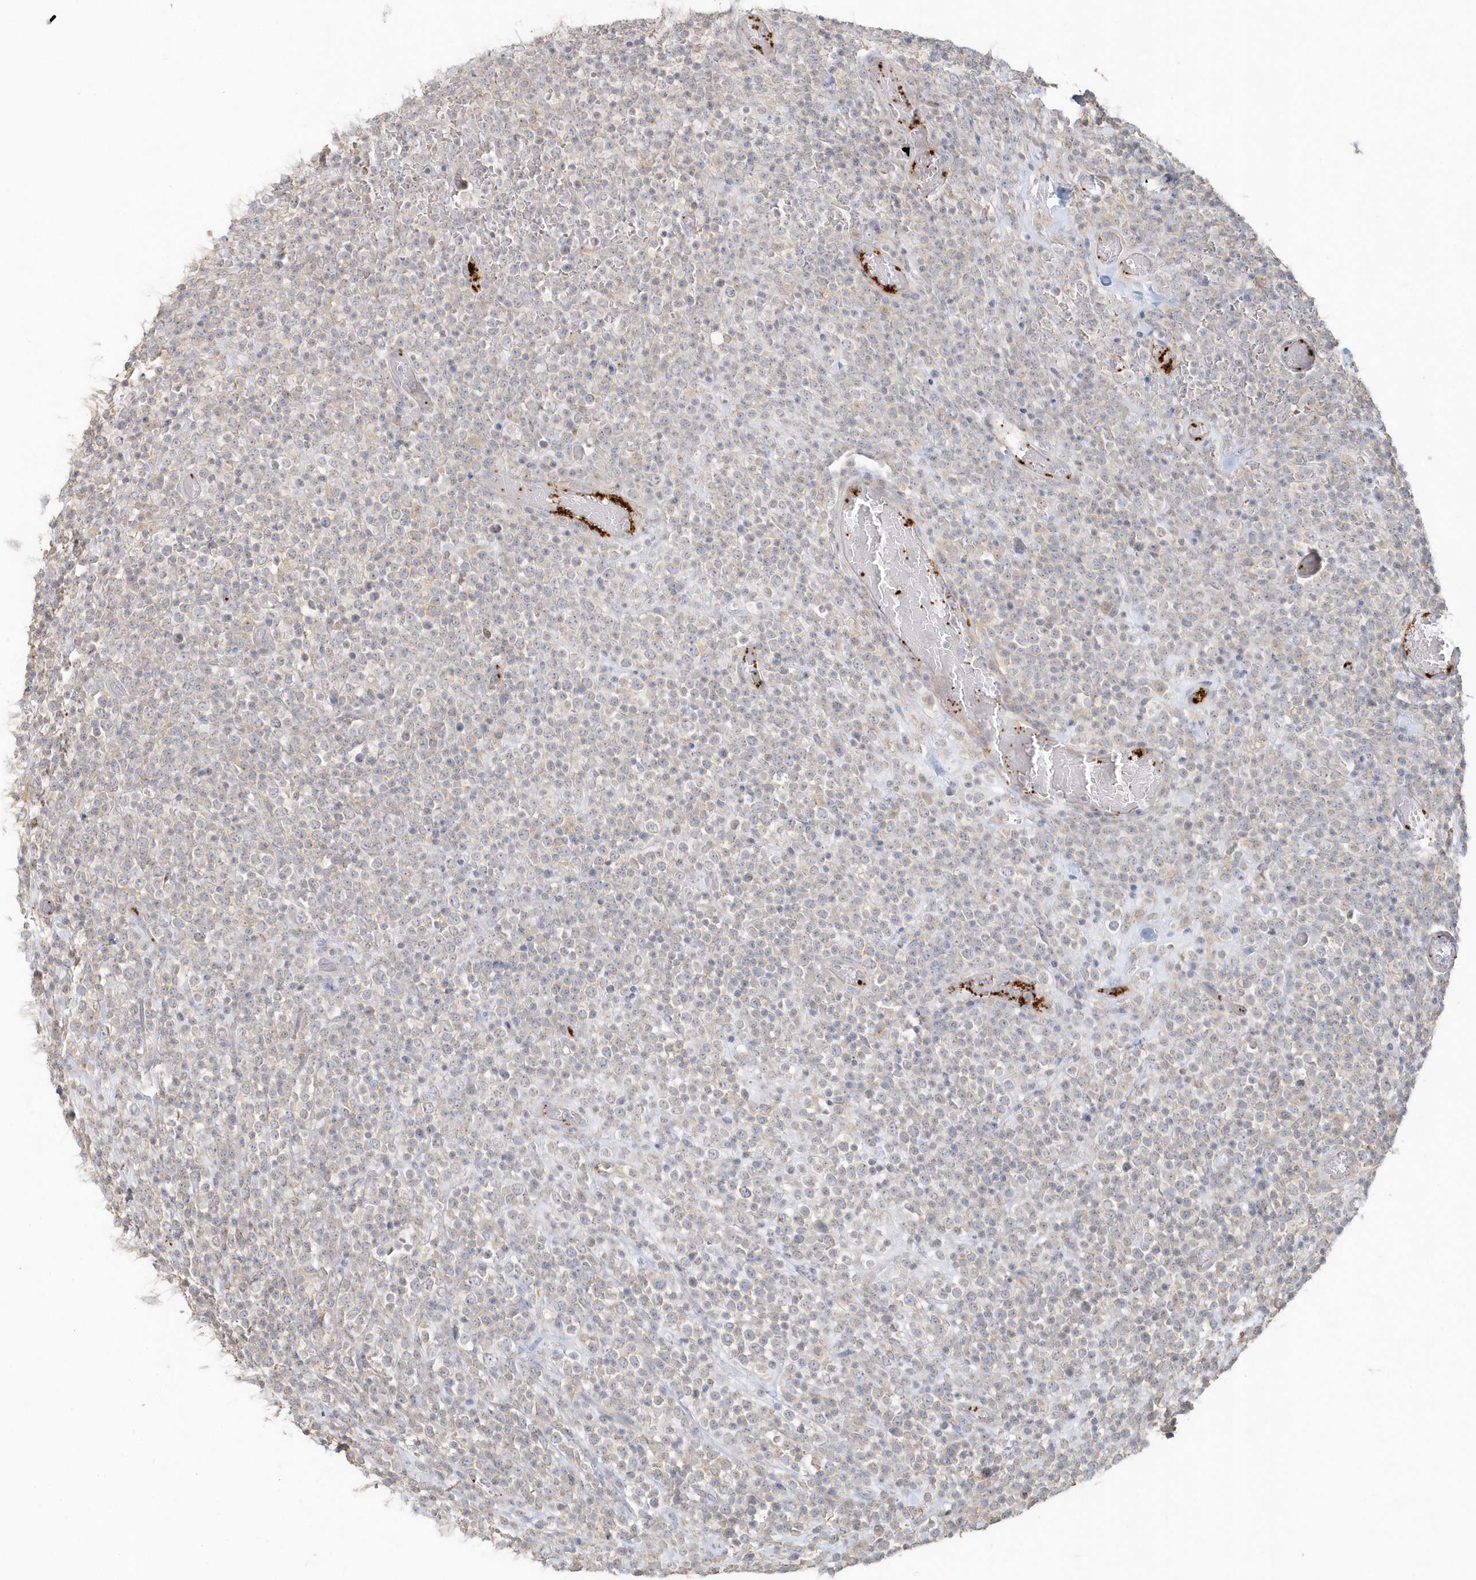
{"staining": {"intensity": "negative", "quantity": "none", "location": "none"}, "tissue": "lymphoma", "cell_type": "Tumor cells", "image_type": "cancer", "snomed": [{"axis": "morphology", "description": "Malignant lymphoma, non-Hodgkin's type, High grade"}, {"axis": "topography", "description": "Colon"}], "caption": "Protein analysis of malignant lymphoma, non-Hodgkin's type (high-grade) demonstrates no significant staining in tumor cells.", "gene": "MMRN1", "patient": {"sex": "female", "age": 53}}